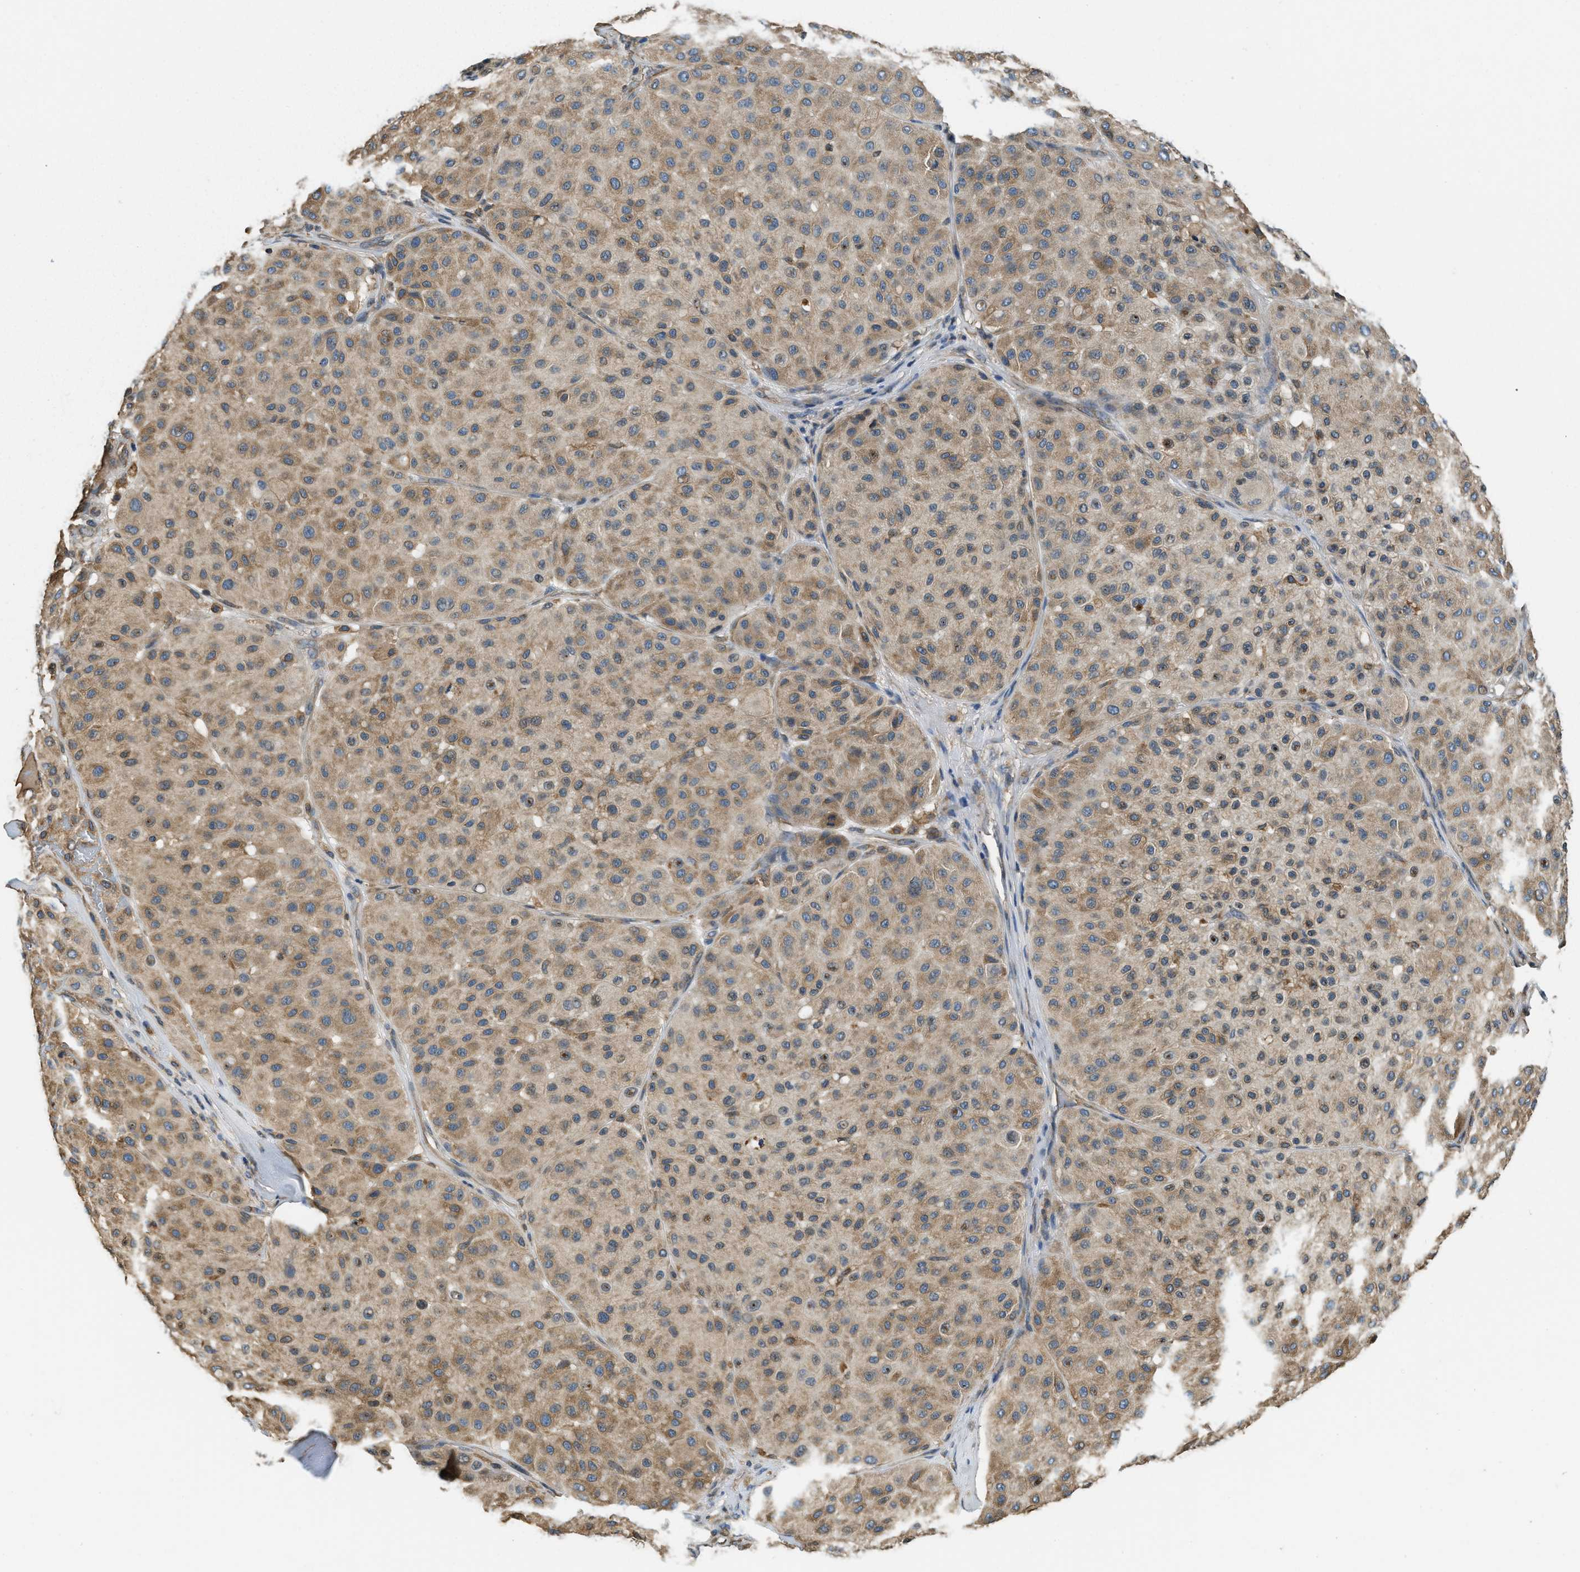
{"staining": {"intensity": "moderate", "quantity": ">75%", "location": "cytoplasmic/membranous"}, "tissue": "melanoma", "cell_type": "Tumor cells", "image_type": "cancer", "snomed": [{"axis": "morphology", "description": "Normal tissue, NOS"}, {"axis": "morphology", "description": "Malignant melanoma, Metastatic site"}, {"axis": "topography", "description": "Skin"}], "caption": "This micrograph demonstrates immunohistochemistry staining of human malignant melanoma (metastatic site), with medium moderate cytoplasmic/membranous expression in about >75% of tumor cells.", "gene": "BCAP31", "patient": {"sex": "male", "age": 41}}